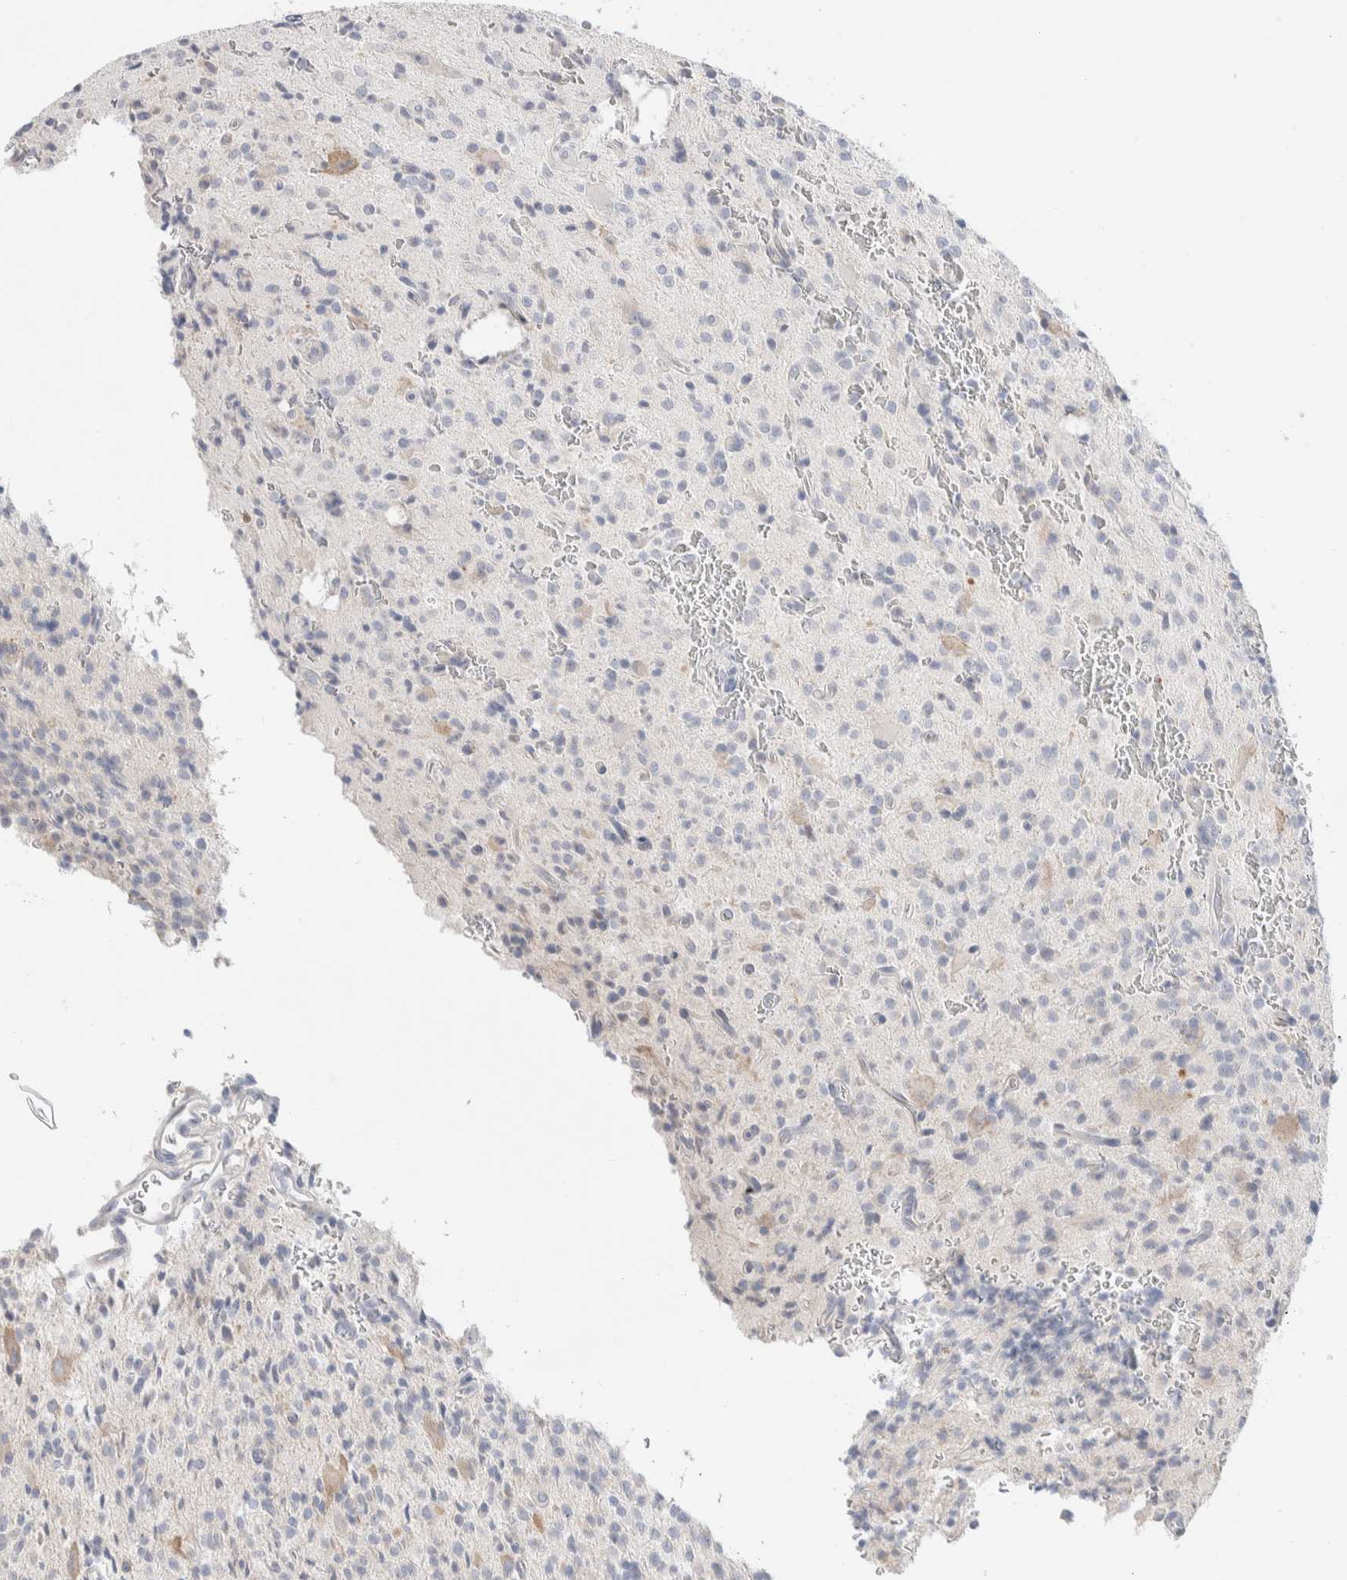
{"staining": {"intensity": "negative", "quantity": "none", "location": "none"}, "tissue": "glioma", "cell_type": "Tumor cells", "image_type": "cancer", "snomed": [{"axis": "morphology", "description": "Glioma, malignant, High grade"}, {"axis": "topography", "description": "Brain"}], "caption": "IHC histopathology image of neoplastic tissue: glioma stained with DAB reveals no significant protein positivity in tumor cells. (Immunohistochemistry, brightfield microscopy, high magnification).", "gene": "RUSF1", "patient": {"sex": "male", "age": 34}}